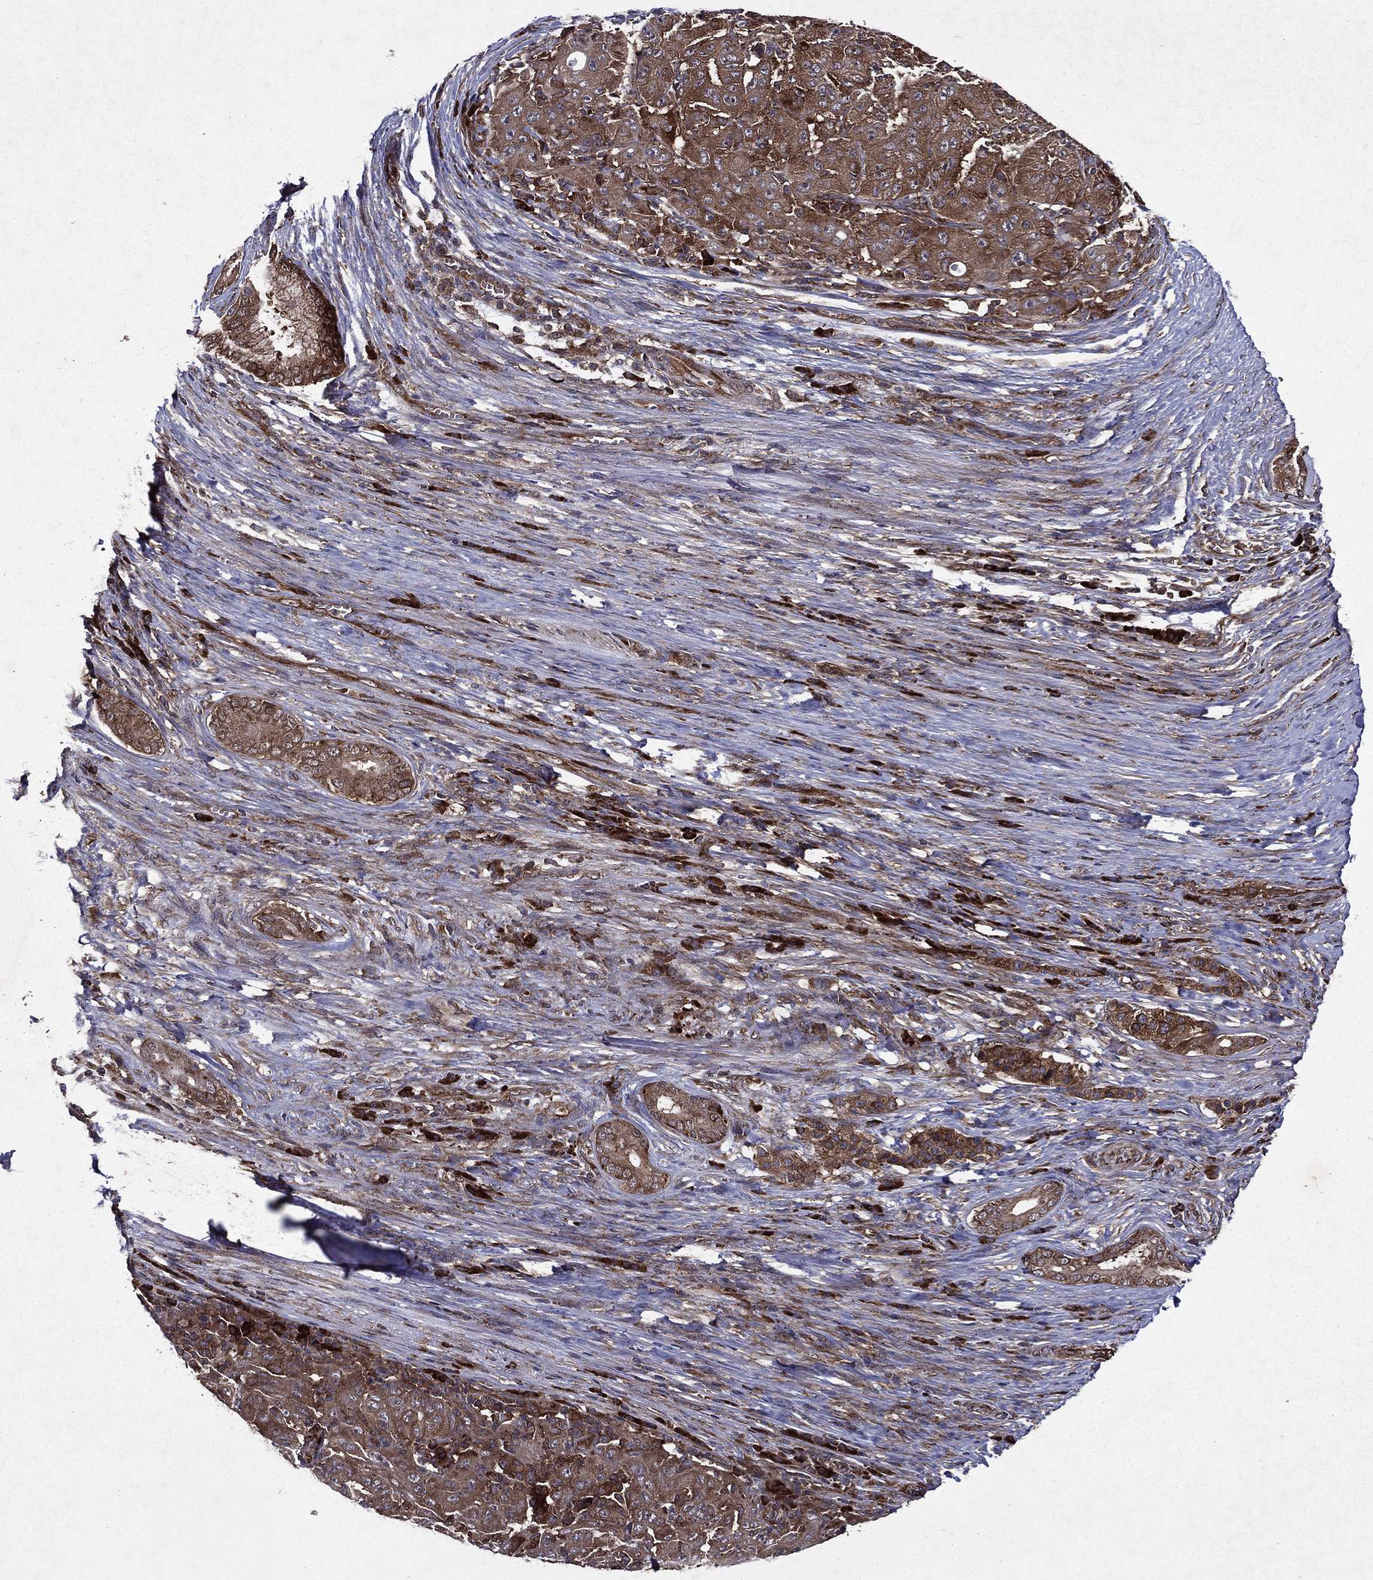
{"staining": {"intensity": "moderate", "quantity": ">75%", "location": "cytoplasmic/membranous"}, "tissue": "pancreatic cancer", "cell_type": "Tumor cells", "image_type": "cancer", "snomed": [{"axis": "morphology", "description": "Adenocarcinoma, NOS"}, {"axis": "topography", "description": "Pancreas"}], "caption": "Brown immunohistochemical staining in human pancreatic adenocarcinoma shows moderate cytoplasmic/membranous expression in approximately >75% of tumor cells.", "gene": "EIF2B4", "patient": {"sex": "male", "age": 63}}